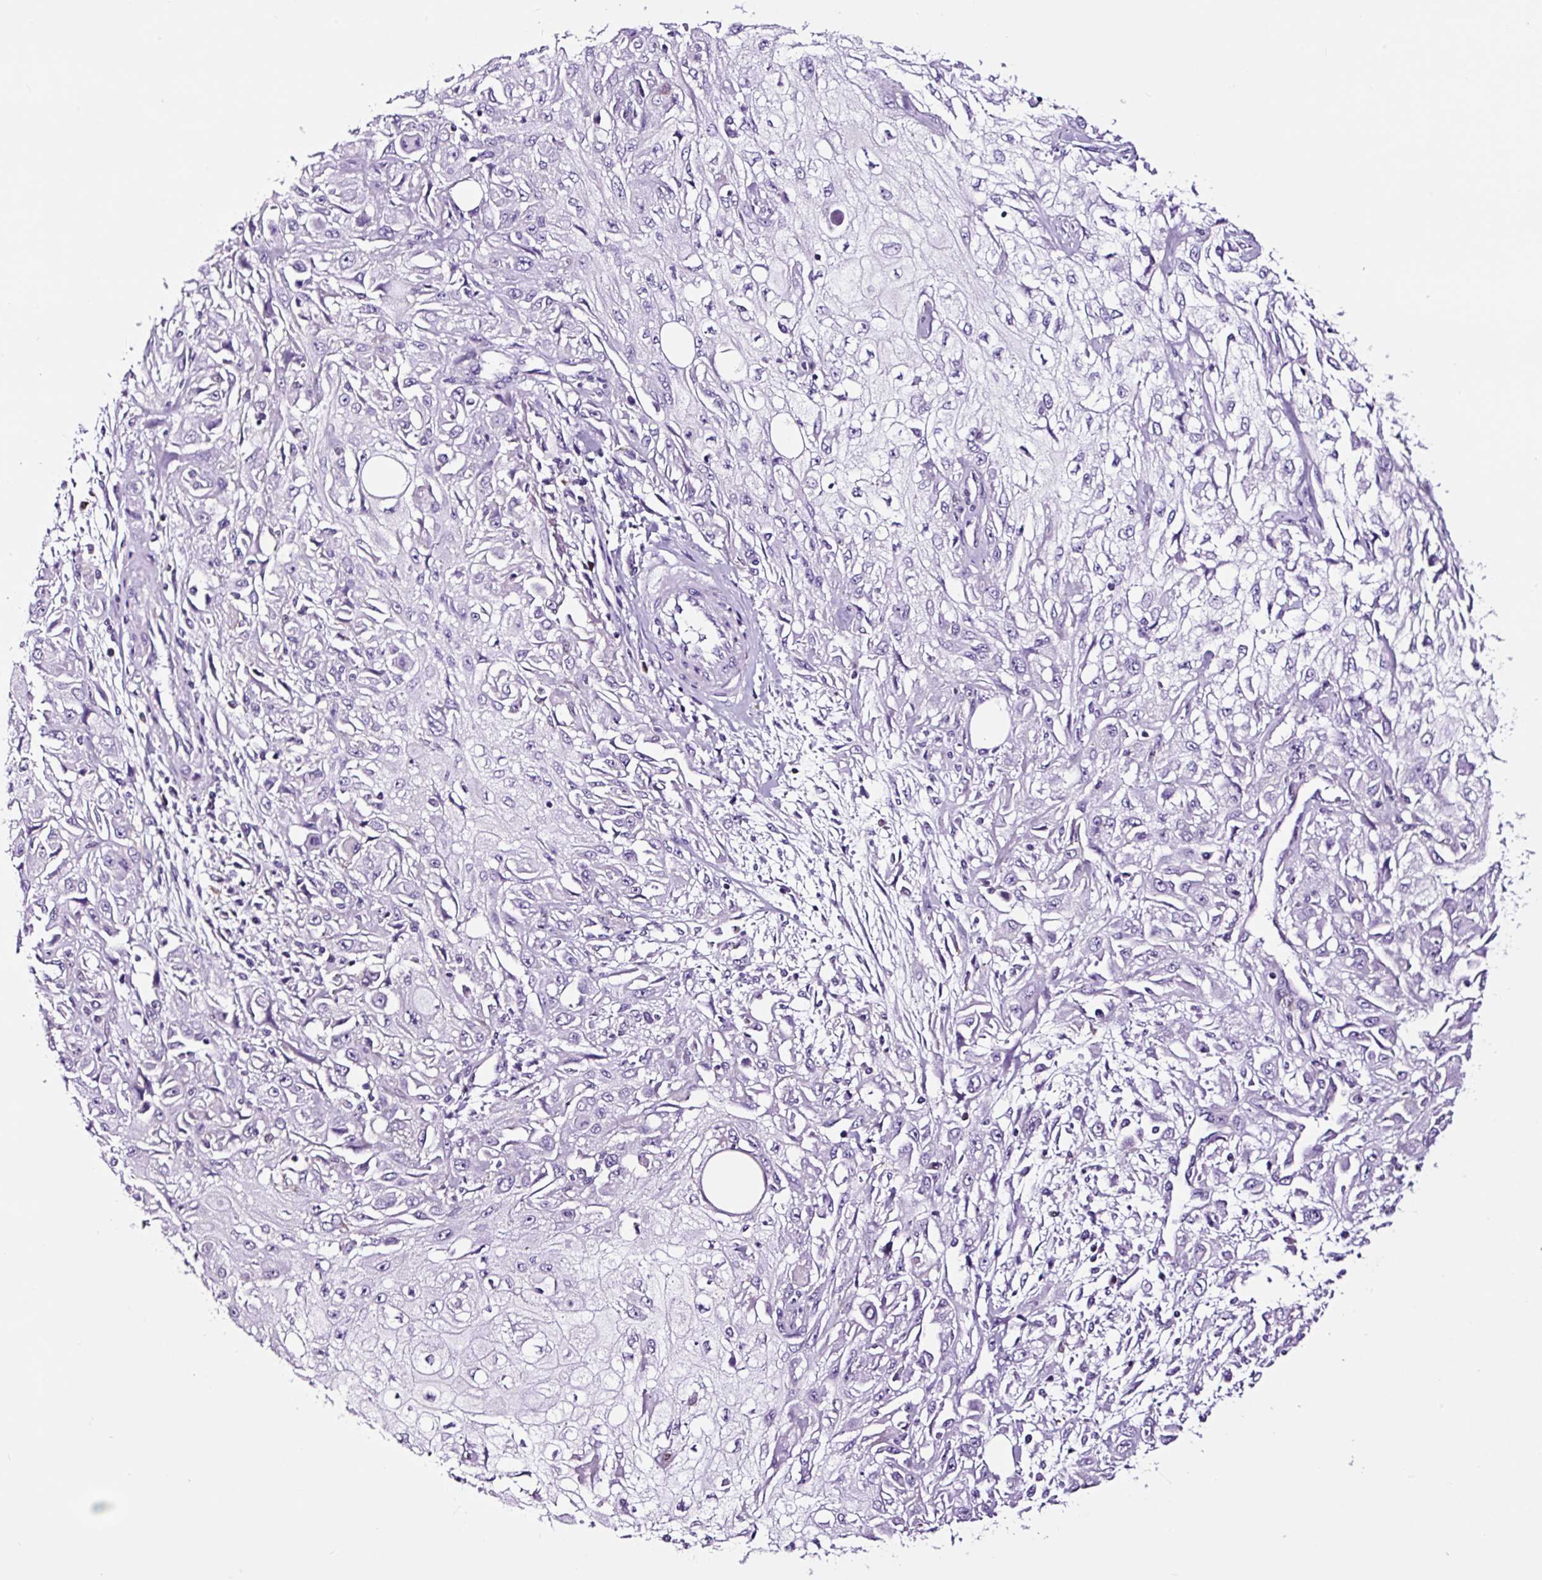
{"staining": {"intensity": "negative", "quantity": "none", "location": "none"}, "tissue": "skin cancer", "cell_type": "Tumor cells", "image_type": "cancer", "snomed": [{"axis": "morphology", "description": "Squamous cell carcinoma, NOS"}, {"axis": "morphology", "description": "Squamous cell carcinoma, metastatic, NOS"}, {"axis": "topography", "description": "Skin"}, {"axis": "topography", "description": "Lymph node"}], "caption": "Protein analysis of metastatic squamous cell carcinoma (skin) exhibits no significant positivity in tumor cells.", "gene": "TAFA3", "patient": {"sex": "male", "age": 75}}